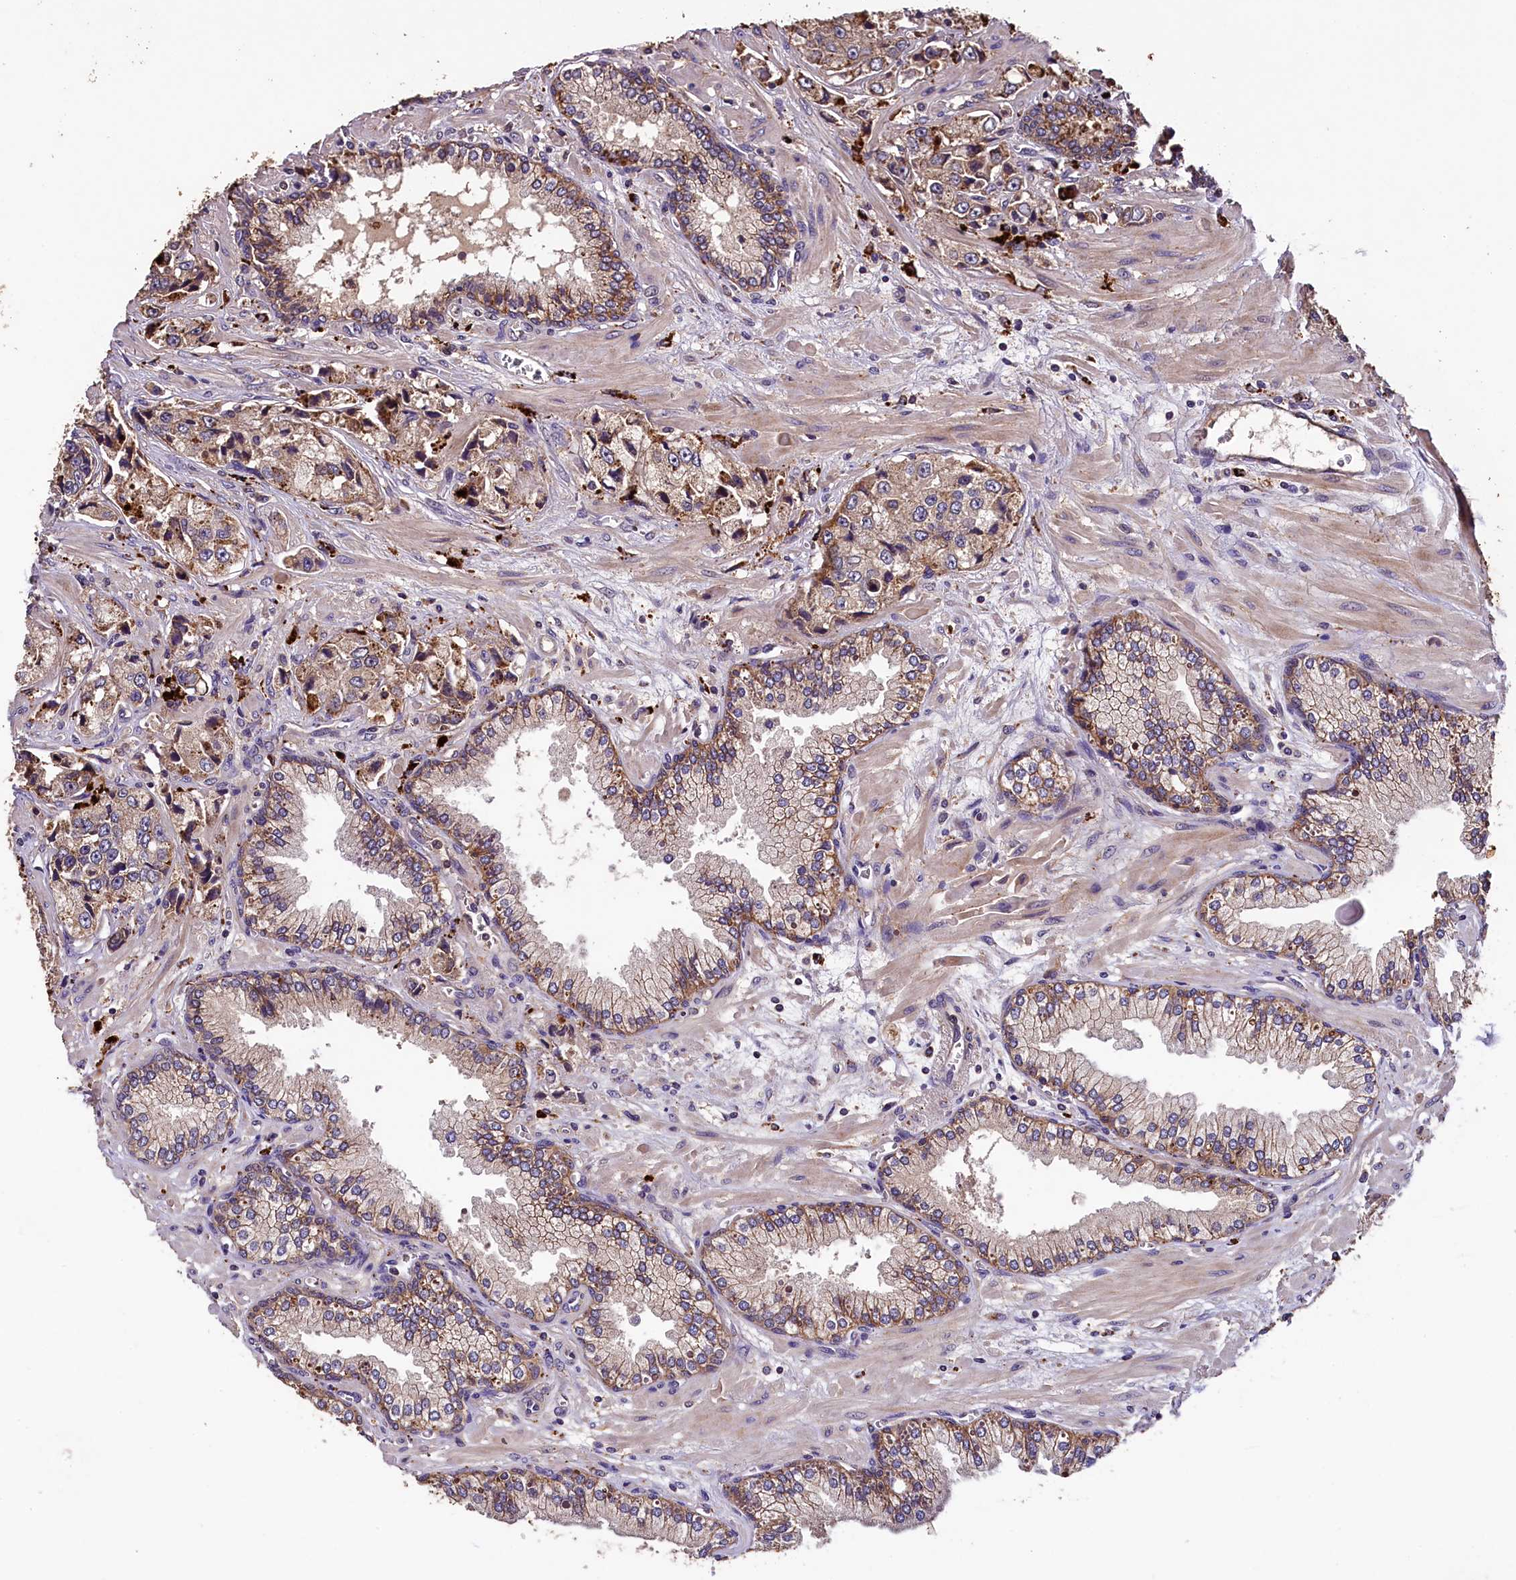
{"staining": {"intensity": "moderate", "quantity": ">75%", "location": "cytoplasmic/membranous"}, "tissue": "prostate cancer", "cell_type": "Tumor cells", "image_type": "cancer", "snomed": [{"axis": "morphology", "description": "Adenocarcinoma, High grade"}, {"axis": "topography", "description": "Prostate"}], "caption": "Immunohistochemical staining of human prostate adenocarcinoma (high-grade) demonstrates medium levels of moderate cytoplasmic/membranous positivity in about >75% of tumor cells. (DAB = brown stain, brightfield microscopy at high magnification).", "gene": "PLXNB1", "patient": {"sex": "male", "age": 74}}